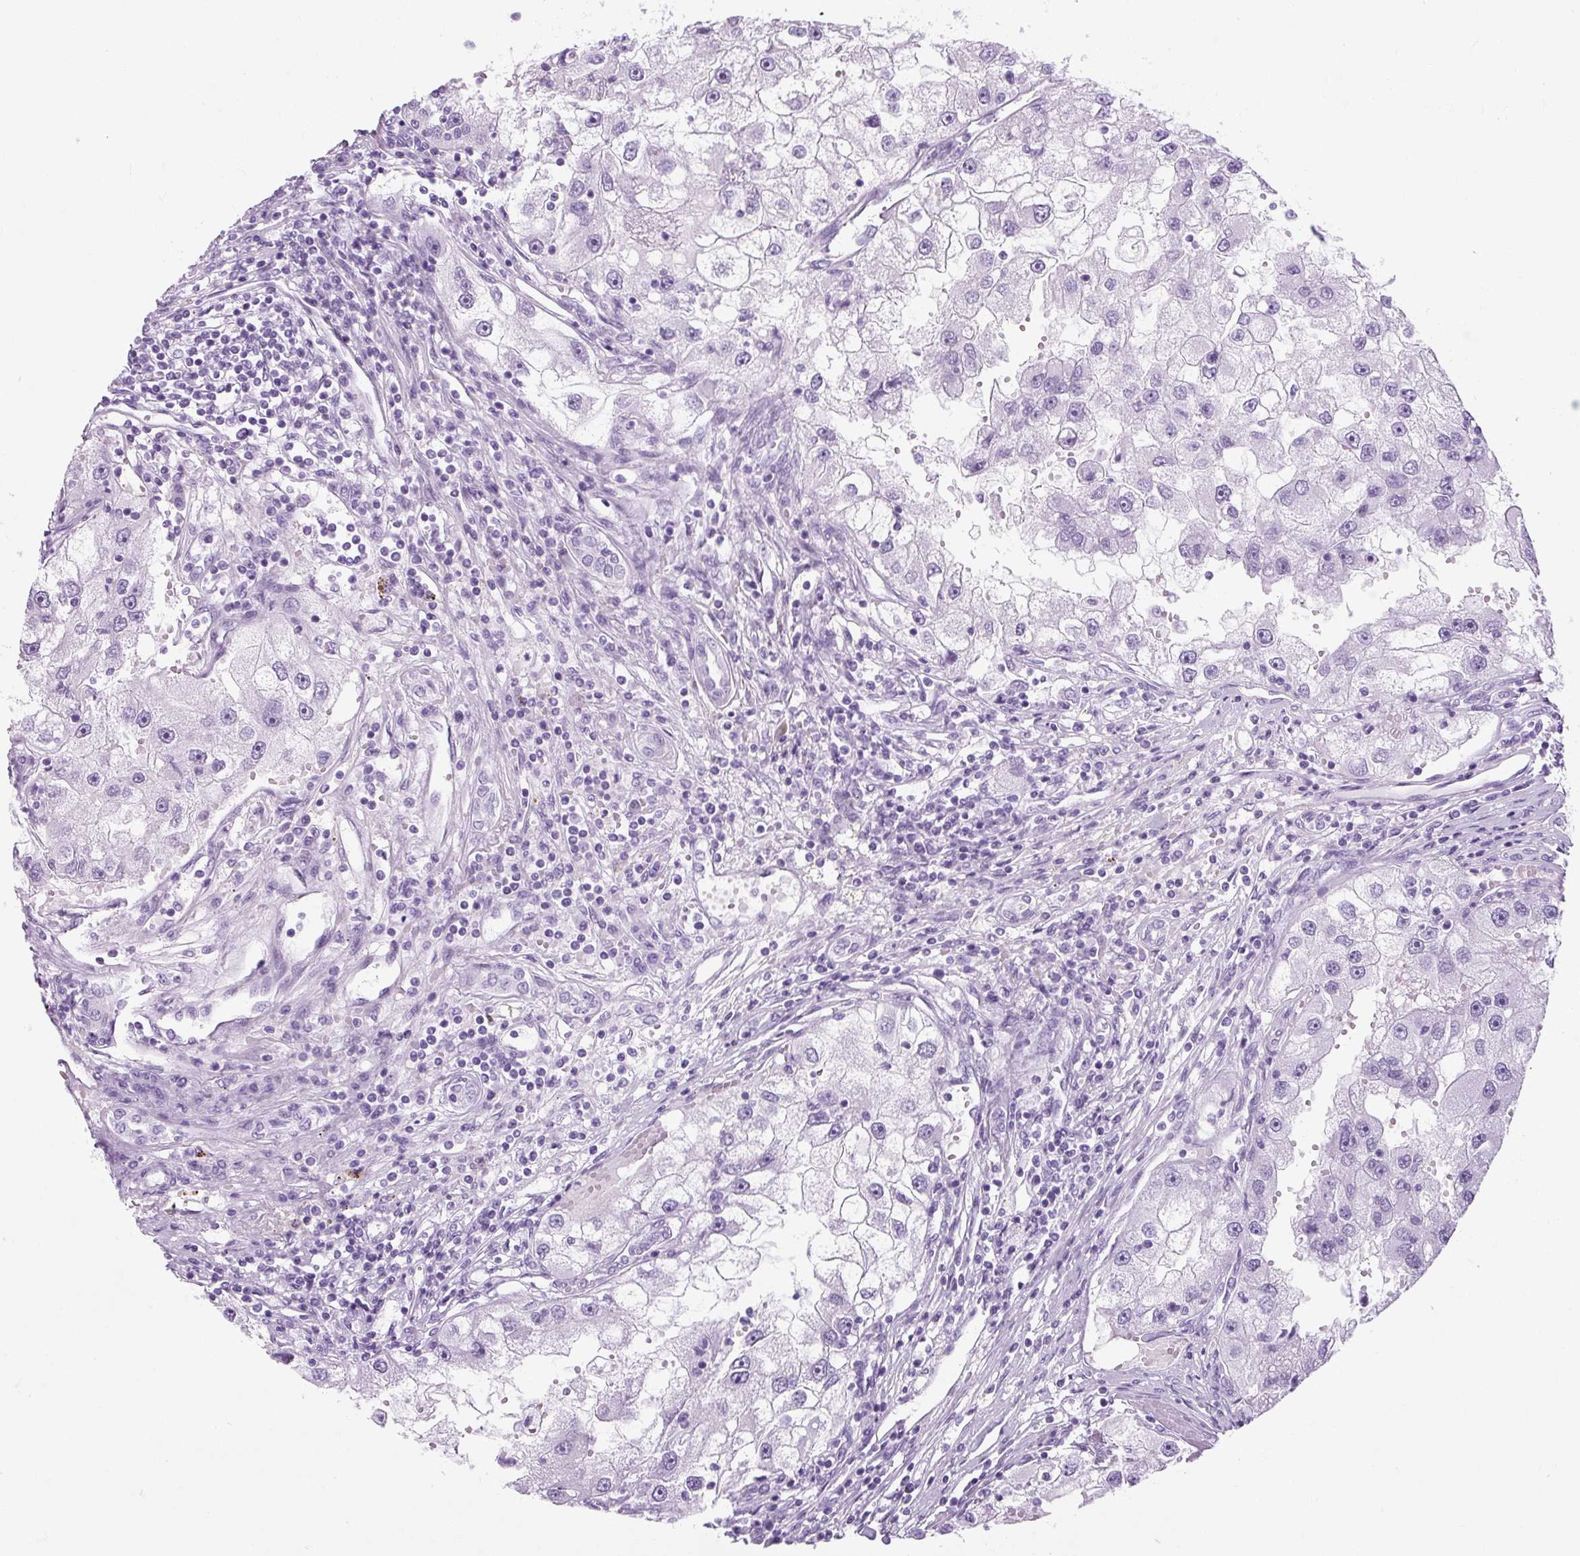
{"staining": {"intensity": "negative", "quantity": "none", "location": "none"}, "tissue": "renal cancer", "cell_type": "Tumor cells", "image_type": "cancer", "snomed": [{"axis": "morphology", "description": "Adenocarcinoma, NOS"}, {"axis": "topography", "description": "Kidney"}], "caption": "Immunohistochemistry (IHC) micrograph of neoplastic tissue: adenocarcinoma (renal) stained with DAB exhibits no significant protein expression in tumor cells. Brightfield microscopy of immunohistochemistry (IHC) stained with DAB (brown) and hematoxylin (blue), captured at high magnification.", "gene": "RYBP", "patient": {"sex": "male", "age": 63}}